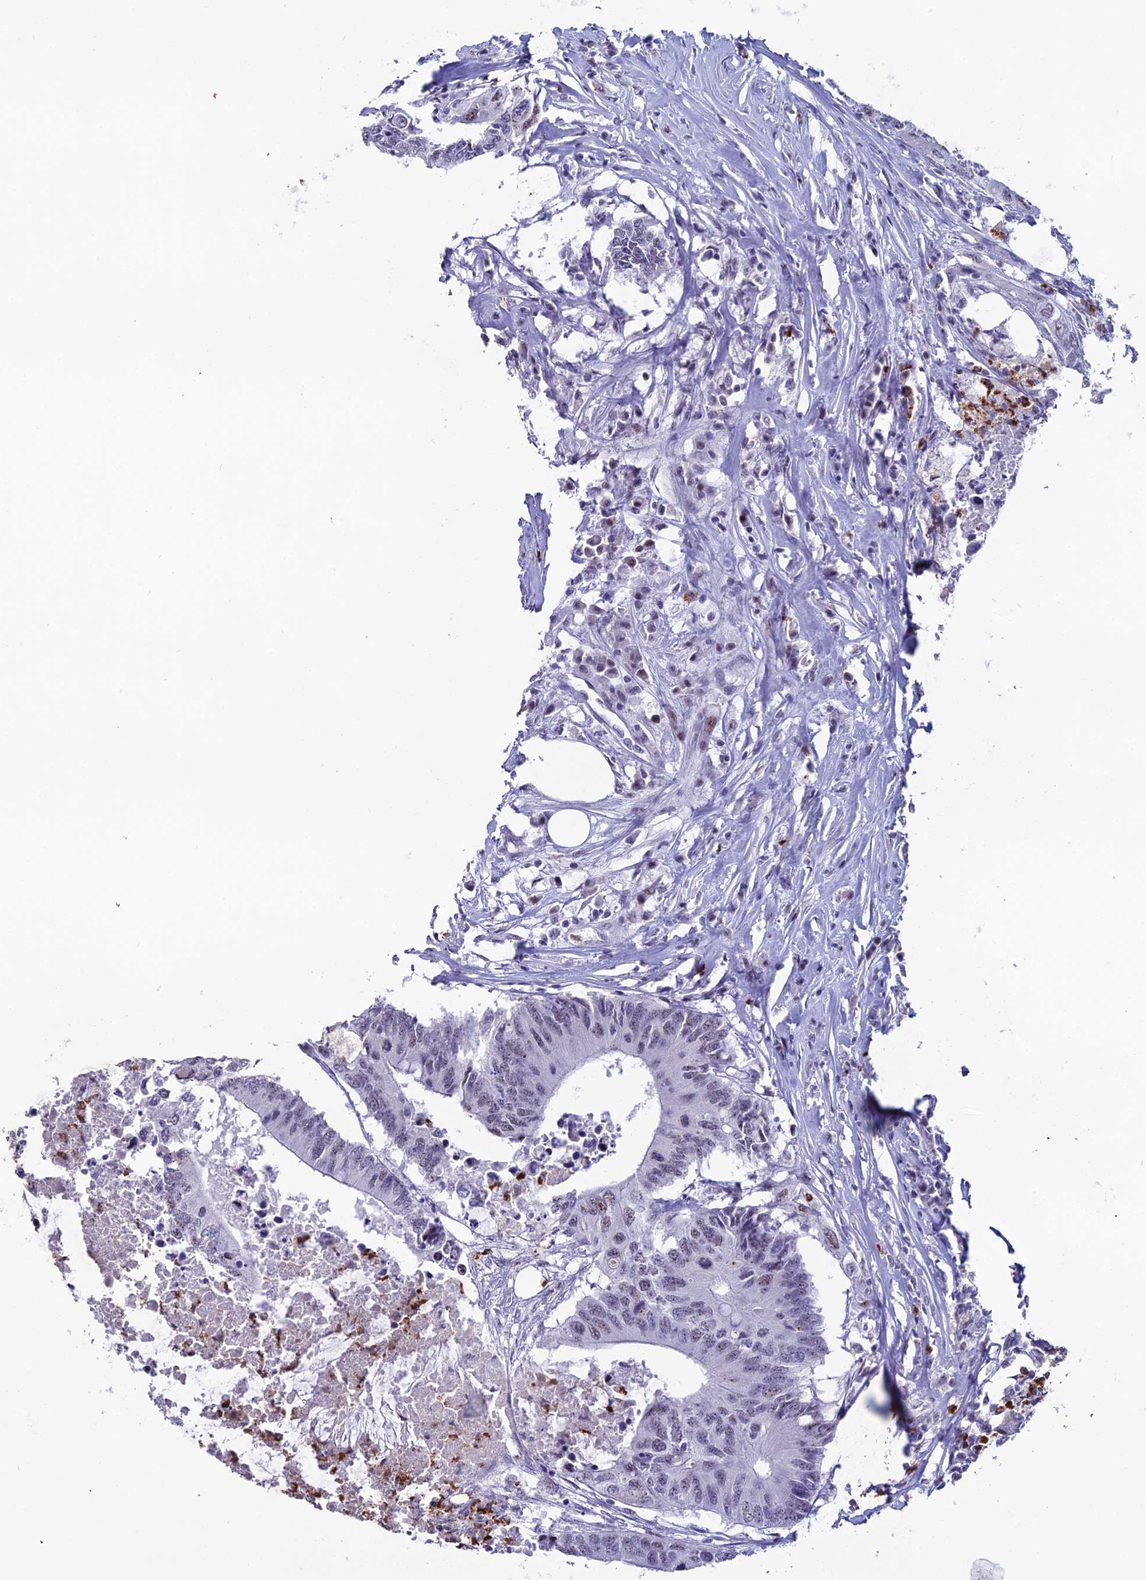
{"staining": {"intensity": "weak", "quantity": "<25%", "location": "nuclear"}, "tissue": "colorectal cancer", "cell_type": "Tumor cells", "image_type": "cancer", "snomed": [{"axis": "morphology", "description": "Adenocarcinoma, NOS"}, {"axis": "topography", "description": "Colon"}], "caption": "Adenocarcinoma (colorectal) stained for a protein using immunohistochemistry exhibits no expression tumor cells.", "gene": "MFSD2B", "patient": {"sex": "male", "age": 71}}